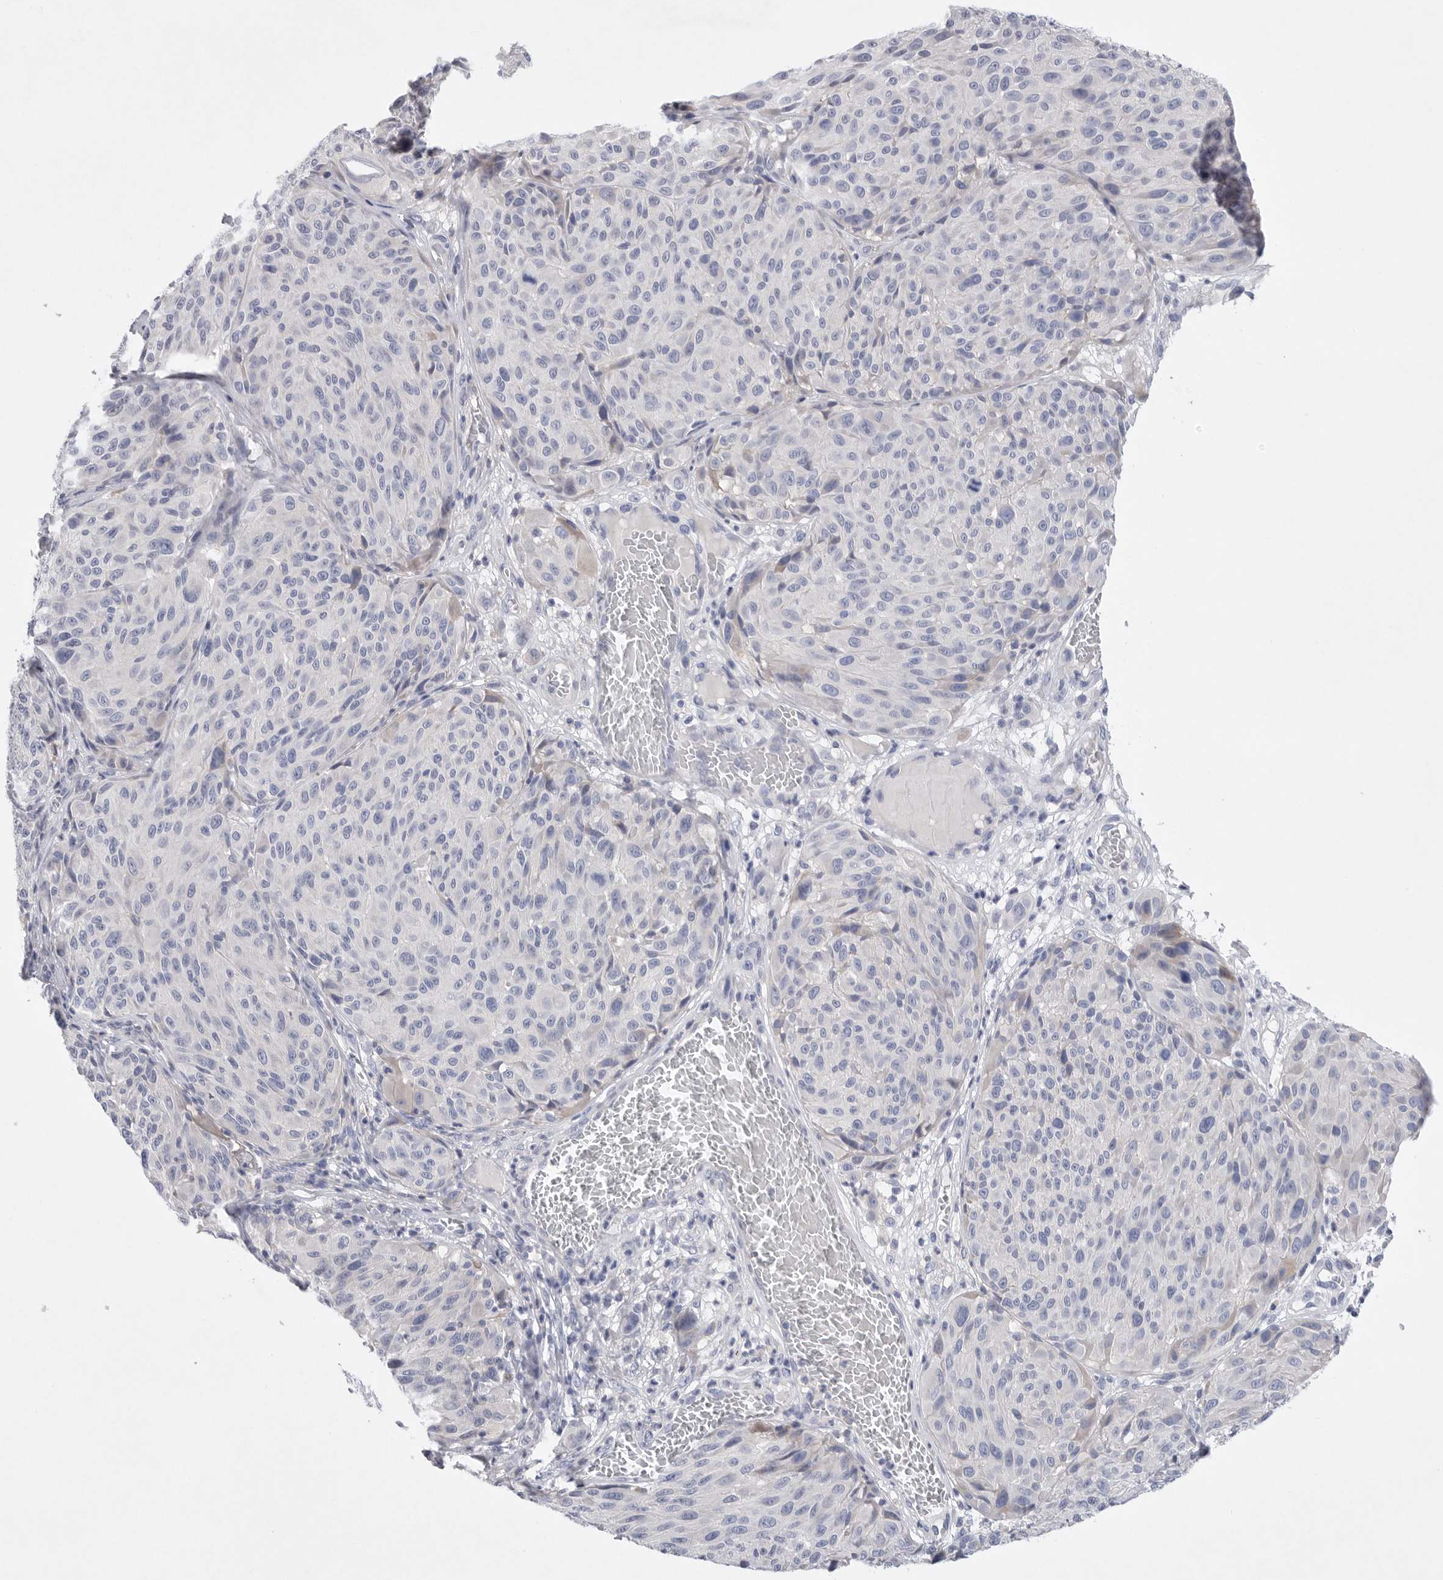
{"staining": {"intensity": "negative", "quantity": "none", "location": "none"}, "tissue": "melanoma", "cell_type": "Tumor cells", "image_type": "cancer", "snomed": [{"axis": "morphology", "description": "Malignant melanoma, NOS"}, {"axis": "topography", "description": "Skin"}], "caption": "High power microscopy histopathology image of an immunohistochemistry (IHC) histopathology image of melanoma, revealing no significant expression in tumor cells. The staining was performed using DAB to visualize the protein expression in brown, while the nuclei were stained in blue with hematoxylin (Magnification: 20x).", "gene": "CAMK2B", "patient": {"sex": "male", "age": 83}}